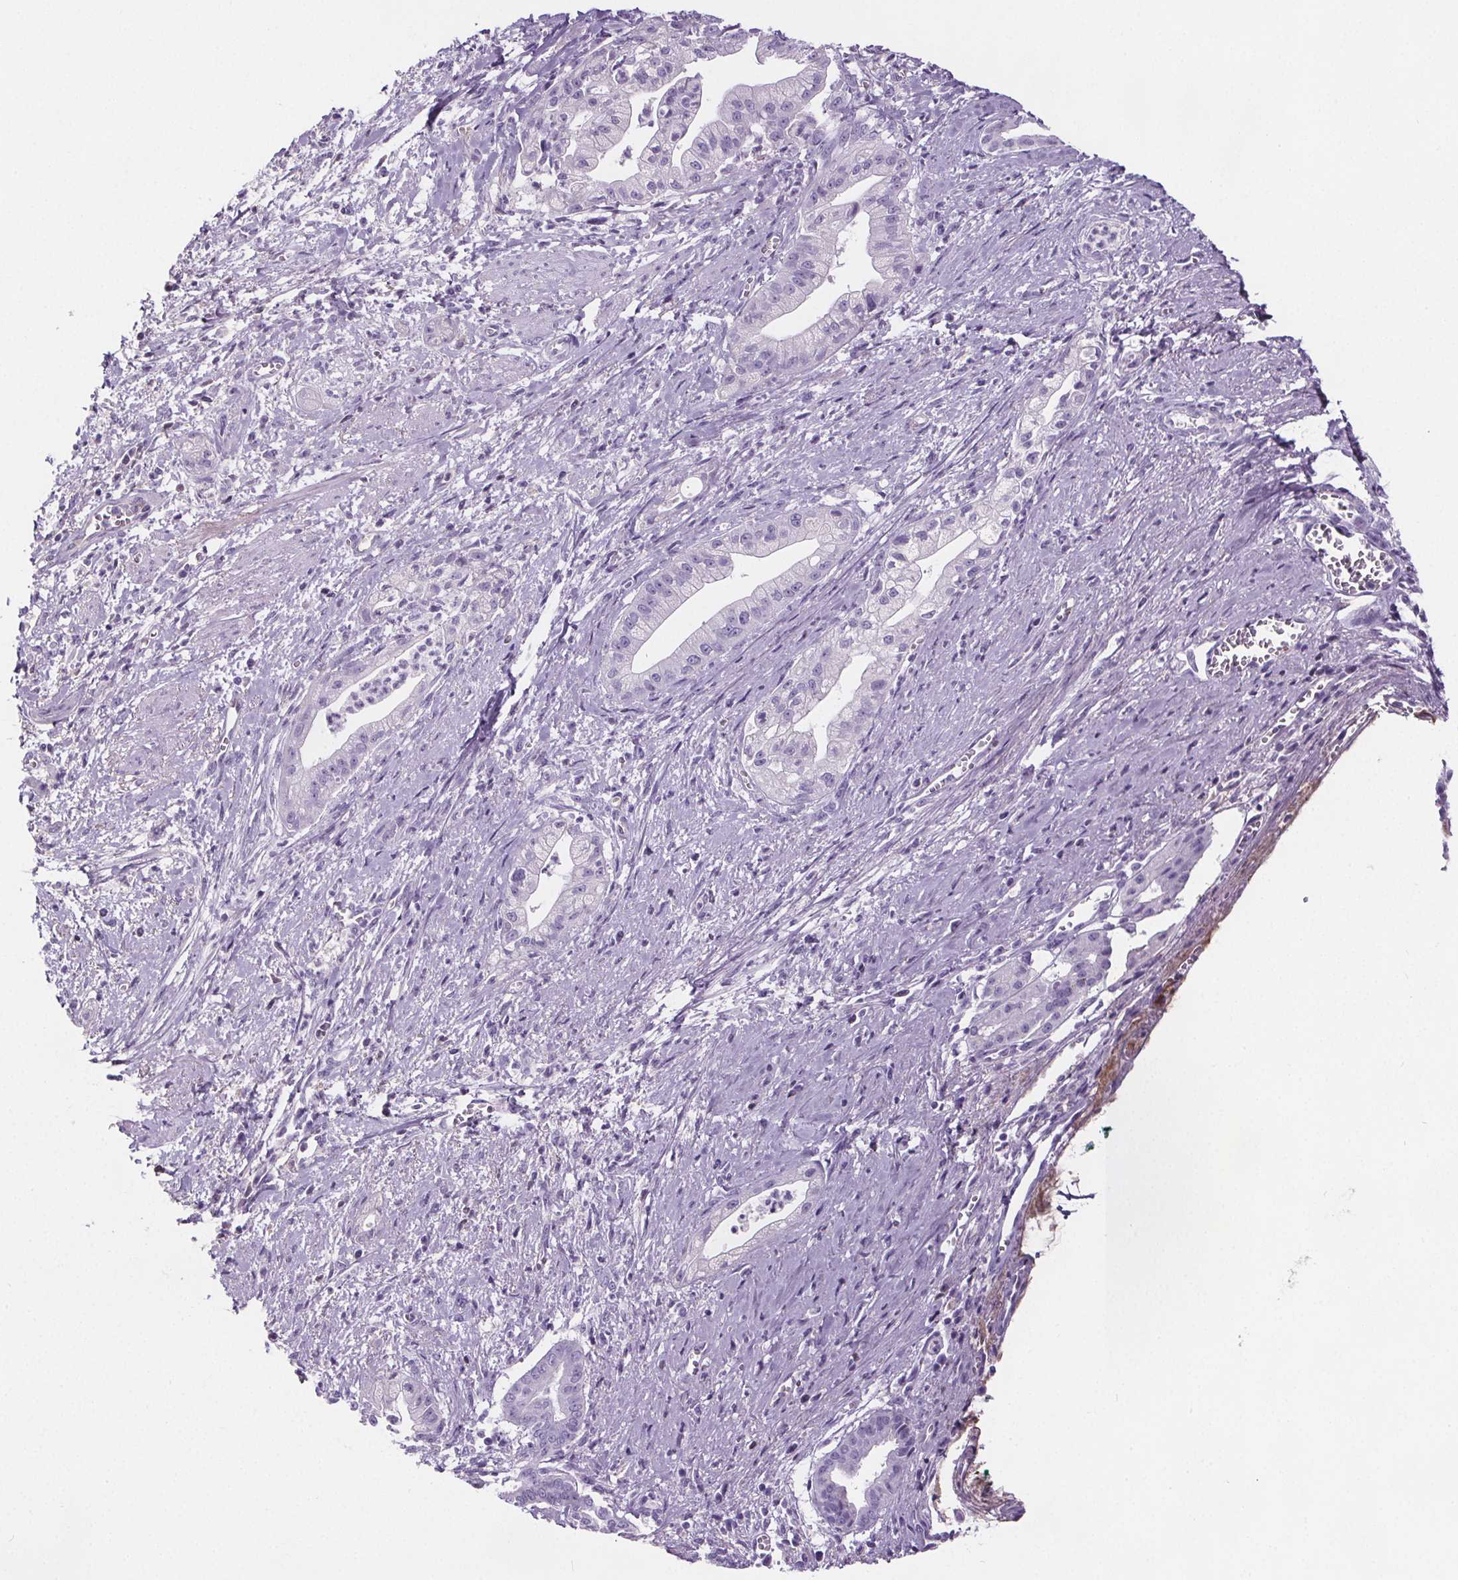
{"staining": {"intensity": "negative", "quantity": "none", "location": "none"}, "tissue": "pancreatic cancer", "cell_type": "Tumor cells", "image_type": "cancer", "snomed": [{"axis": "morphology", "description": "Normal tissue, NOS"}, {"axis": "morphology", "description": "Adenocarcinoma, NOS"}, {"axis": "topography", "description": "Lymph node"}, {"axis": "topography", "description": "Pancreas"}], "caption": "Immunohistochemical staining of pancreatic adenocarcinoma displays no significant staining in tumor cells.", "gene": "CD5L", "patient": {"sex": "female", "age": 58}}